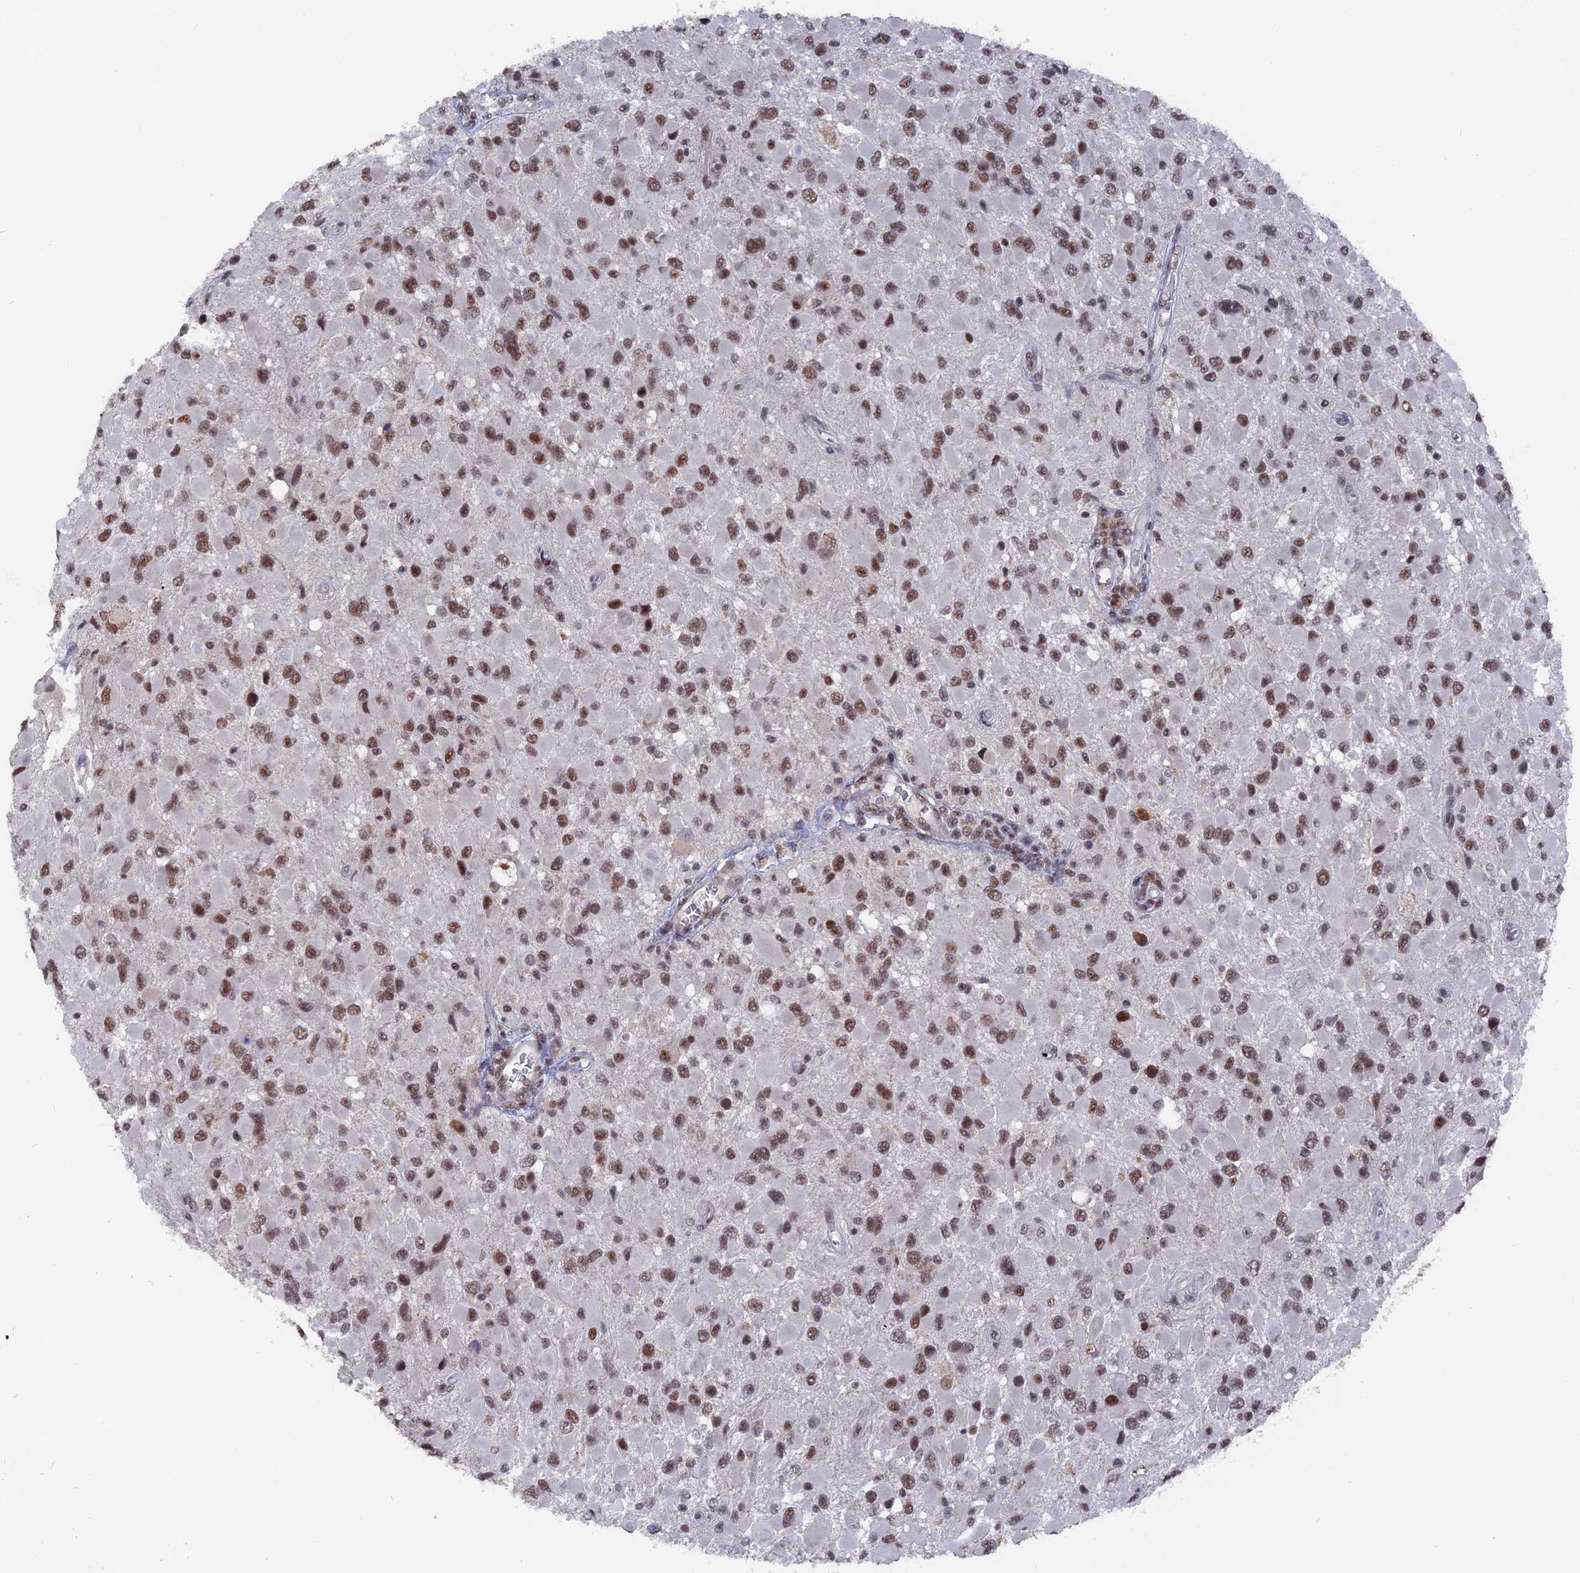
{"staining": {"intensity": "moderate", "quantity": ">75%", "location": "nuclear"}, "tissue": "glioma", "cell_type": "Tumor cells", "image_type": "cancer", "snomed": [{"axis": "morphology", "description": "Glioma, malignant, High grade"}, {"axis": "topography", "description": "Brain"}], "caption": "Human glioma stained for a protein (brown) demonstrates moderate nuclear positive positivity in about >75% of tumor cells.", "gene": "SF3A2", "patient": {"sex": "male", "age": 53}}